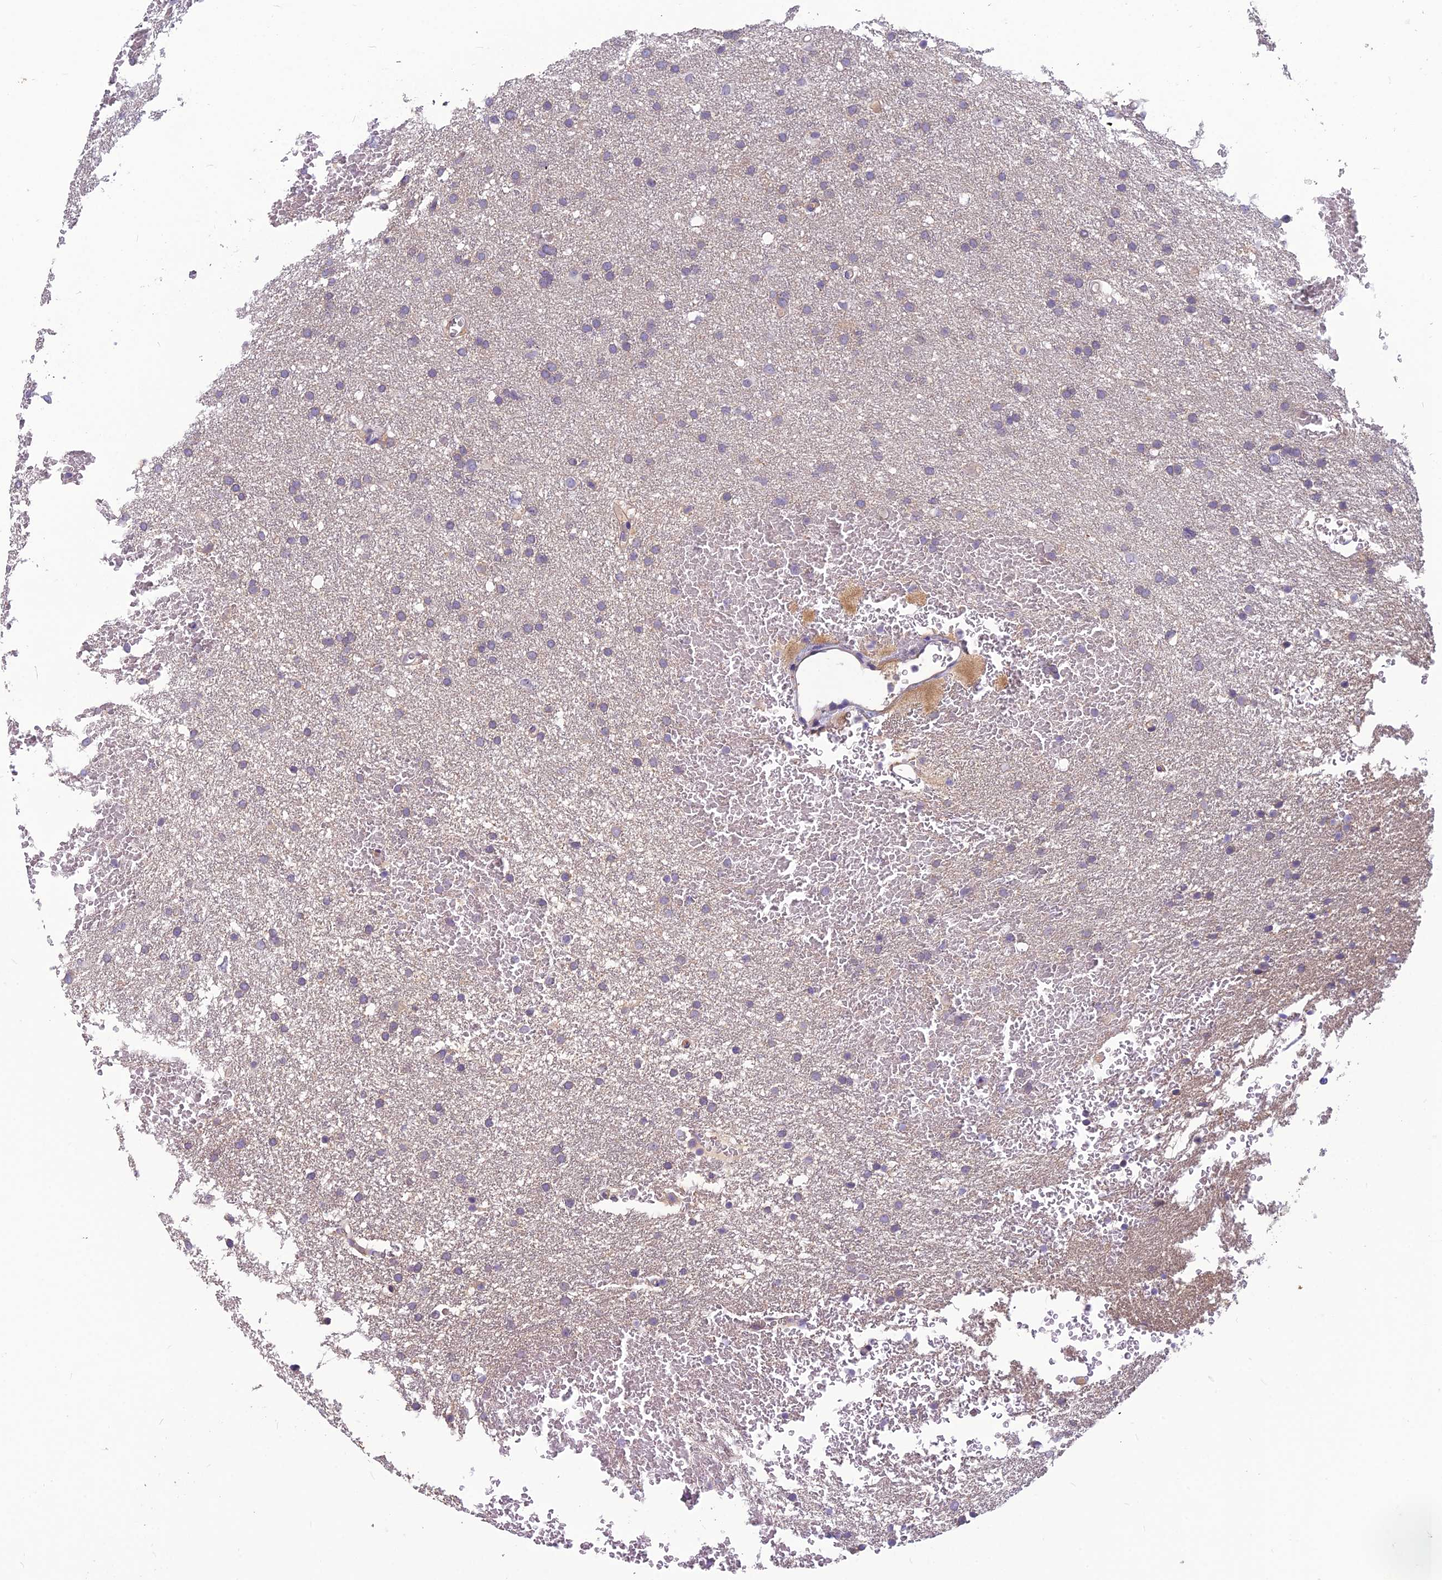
{"staining": {"intensity": "negative", "quantity": "none", "location": "none"}, "tissue": "glioma", "cell_type": "Tumor cells", "image_type": "cancer", "snomed": [{"axis": "morphology", "description": "Glioma, malignant, High grade"}, {"axis": "topography", "description": "Cerebral cortex"}], "caption": "Tumor cells are negative for brown protein staining in malignant glioma (high-grade).", "gene": "TSPAN15", "patient": {"sex": "female", "age": 36}}